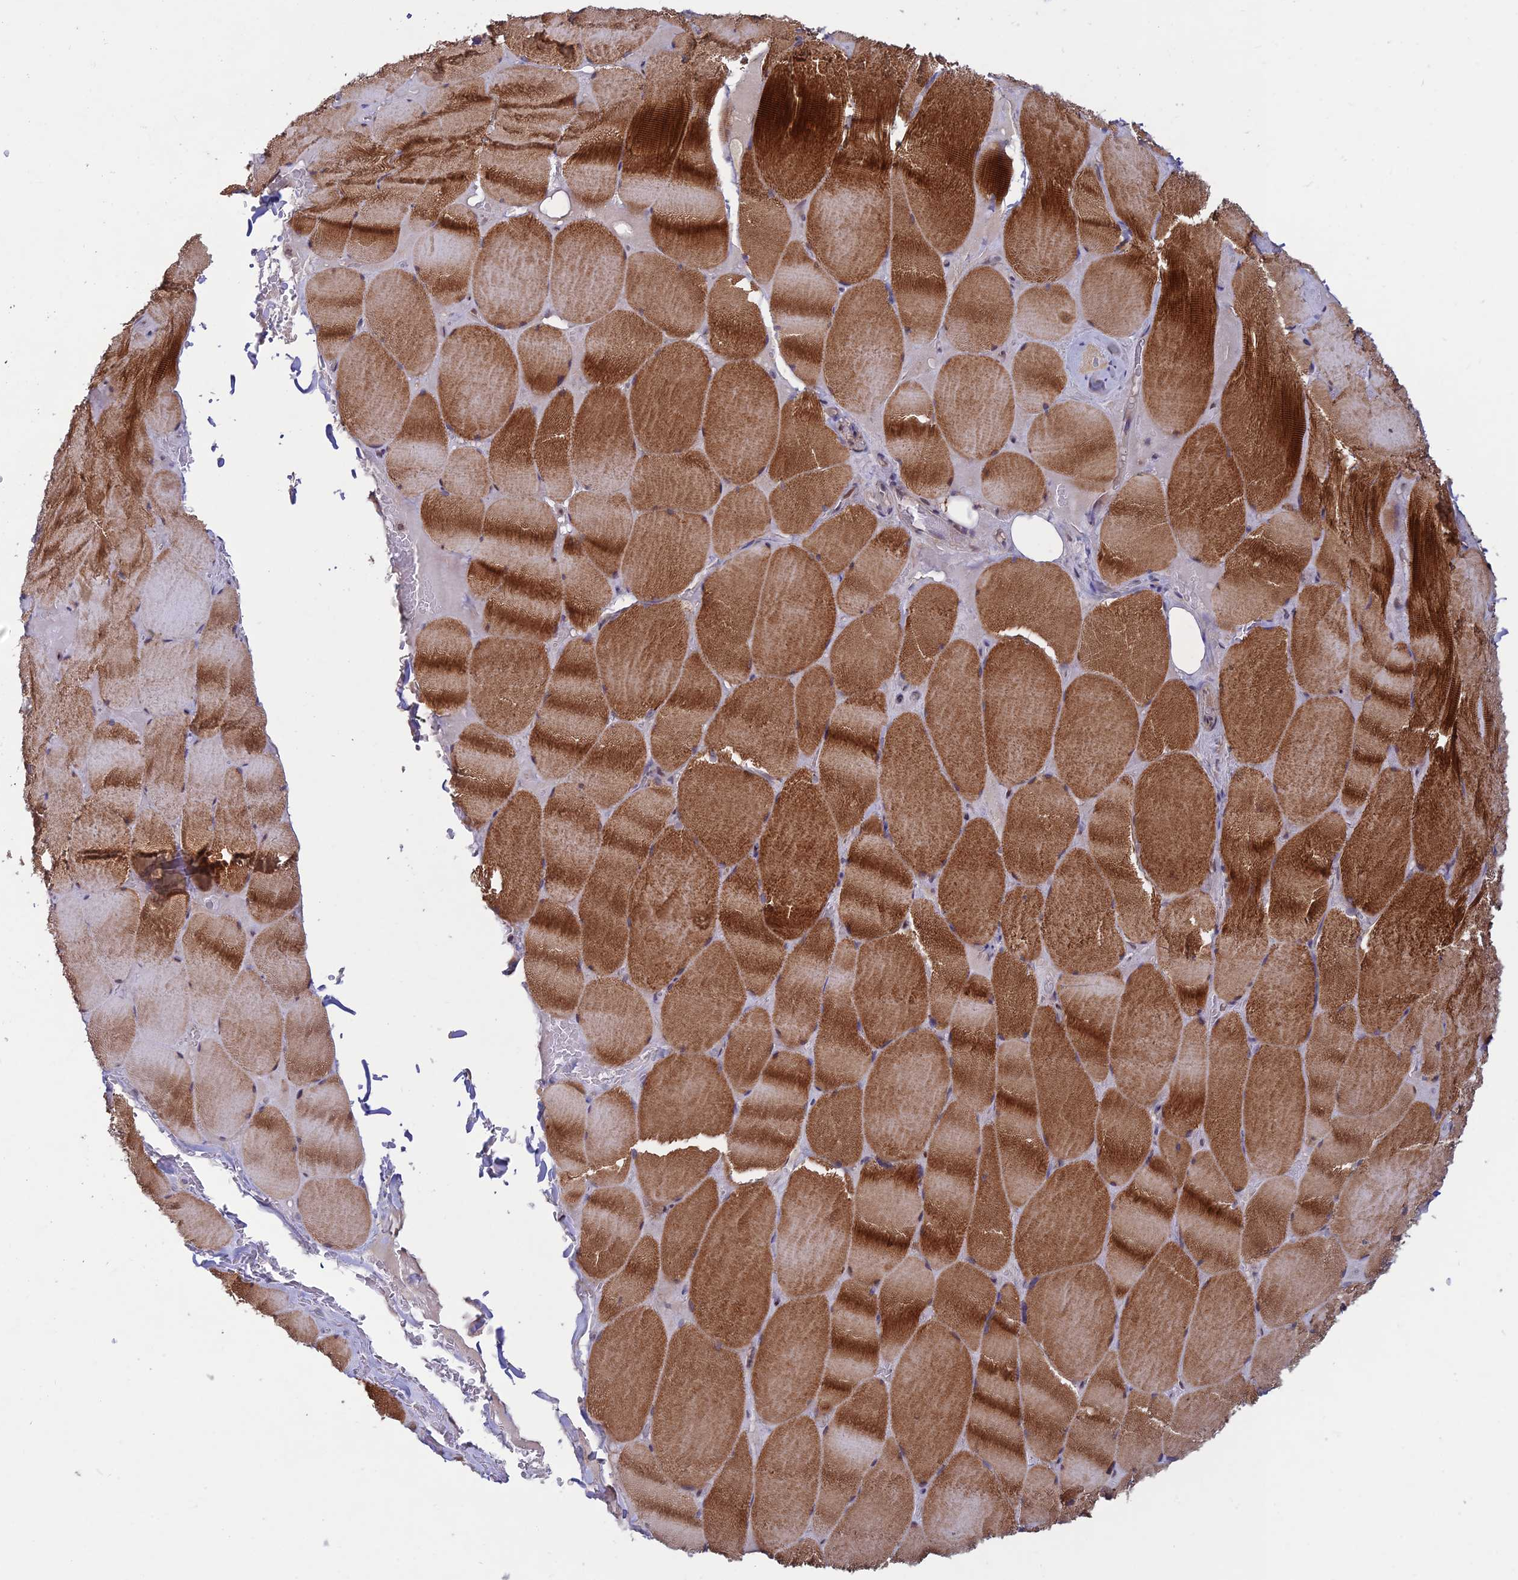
{"staining": {"intensity": "strong", "quantity": ">75%", "location": "cytoplasmic/membranous"}, "tissue": "skeletal muscle", "cell_type": "Myocytes", "image_type": "normal", "snomed": [{"axis": "morphology", "description": "Normal tissue, NOS"}, {"axis": "topography", "description": "Skeletal muscle"}, {"axis": "topography", "description": "Head-Neck"}], "caption": "Myocytes exhibit high levels of strong cytoplasmic/membranous positivity in approximately >75% of cells in benign human skeletal muscle.", "gene": "FASTKD5", "patient": {"sex": "male", "age": 66}}